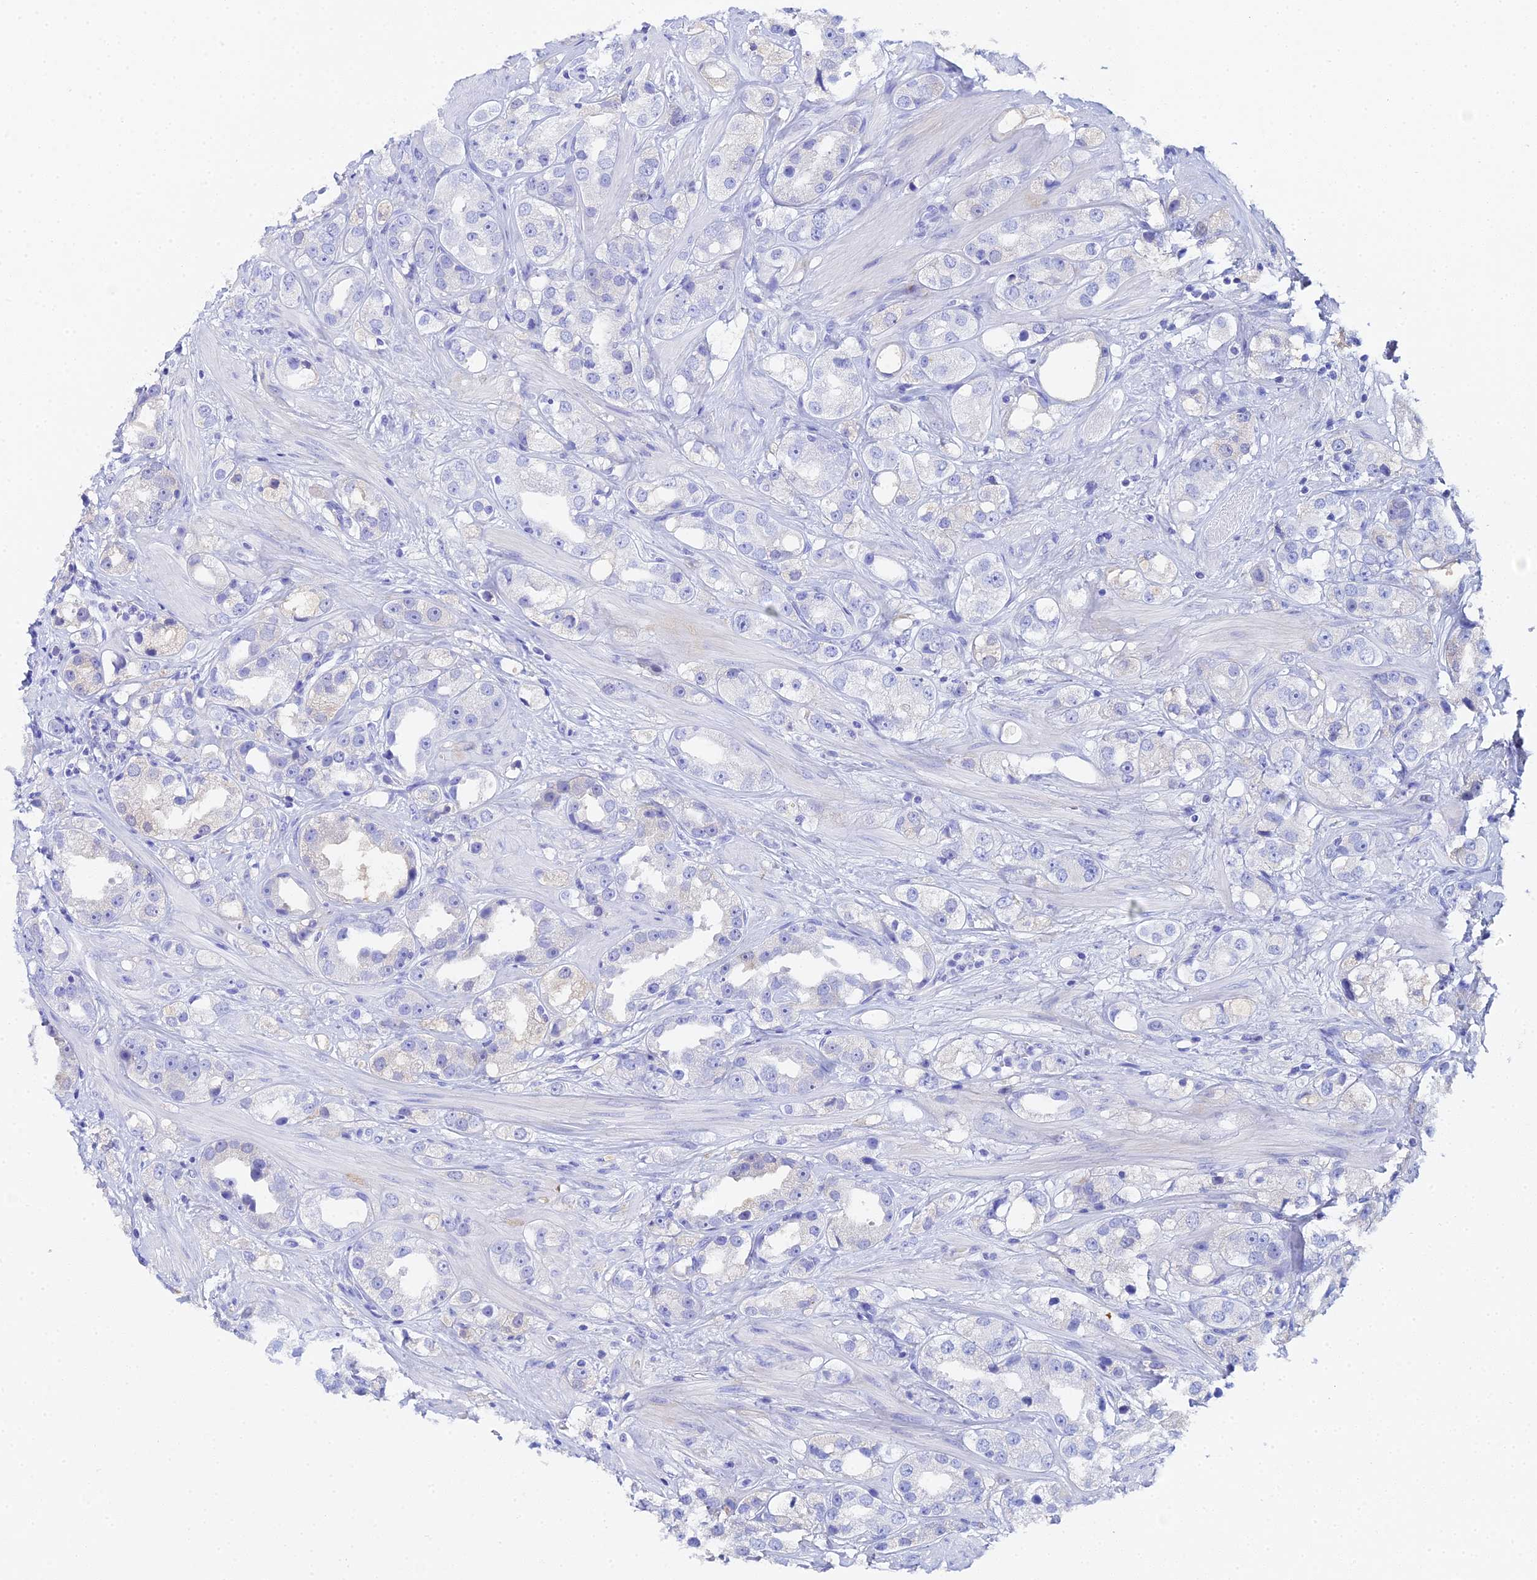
{"staining": {"intensity": "negative", "quantity": "none", "location": "none"}, "tissue": "prostate cancer", "cell_type": "Tumor cells", "image_type": "cancer", "snomed": [{"axis": "morphology", "description": "Adenocarcinoma, NOS"}, {"axis": "topography", "description": "Prostate"}], "caption": "Image shows no protein positivity in tumor cells of adenocarcinoma (prostate) tissue.", "gene": "CELA3A", "patient": {"sex": "male", "age": 79}}